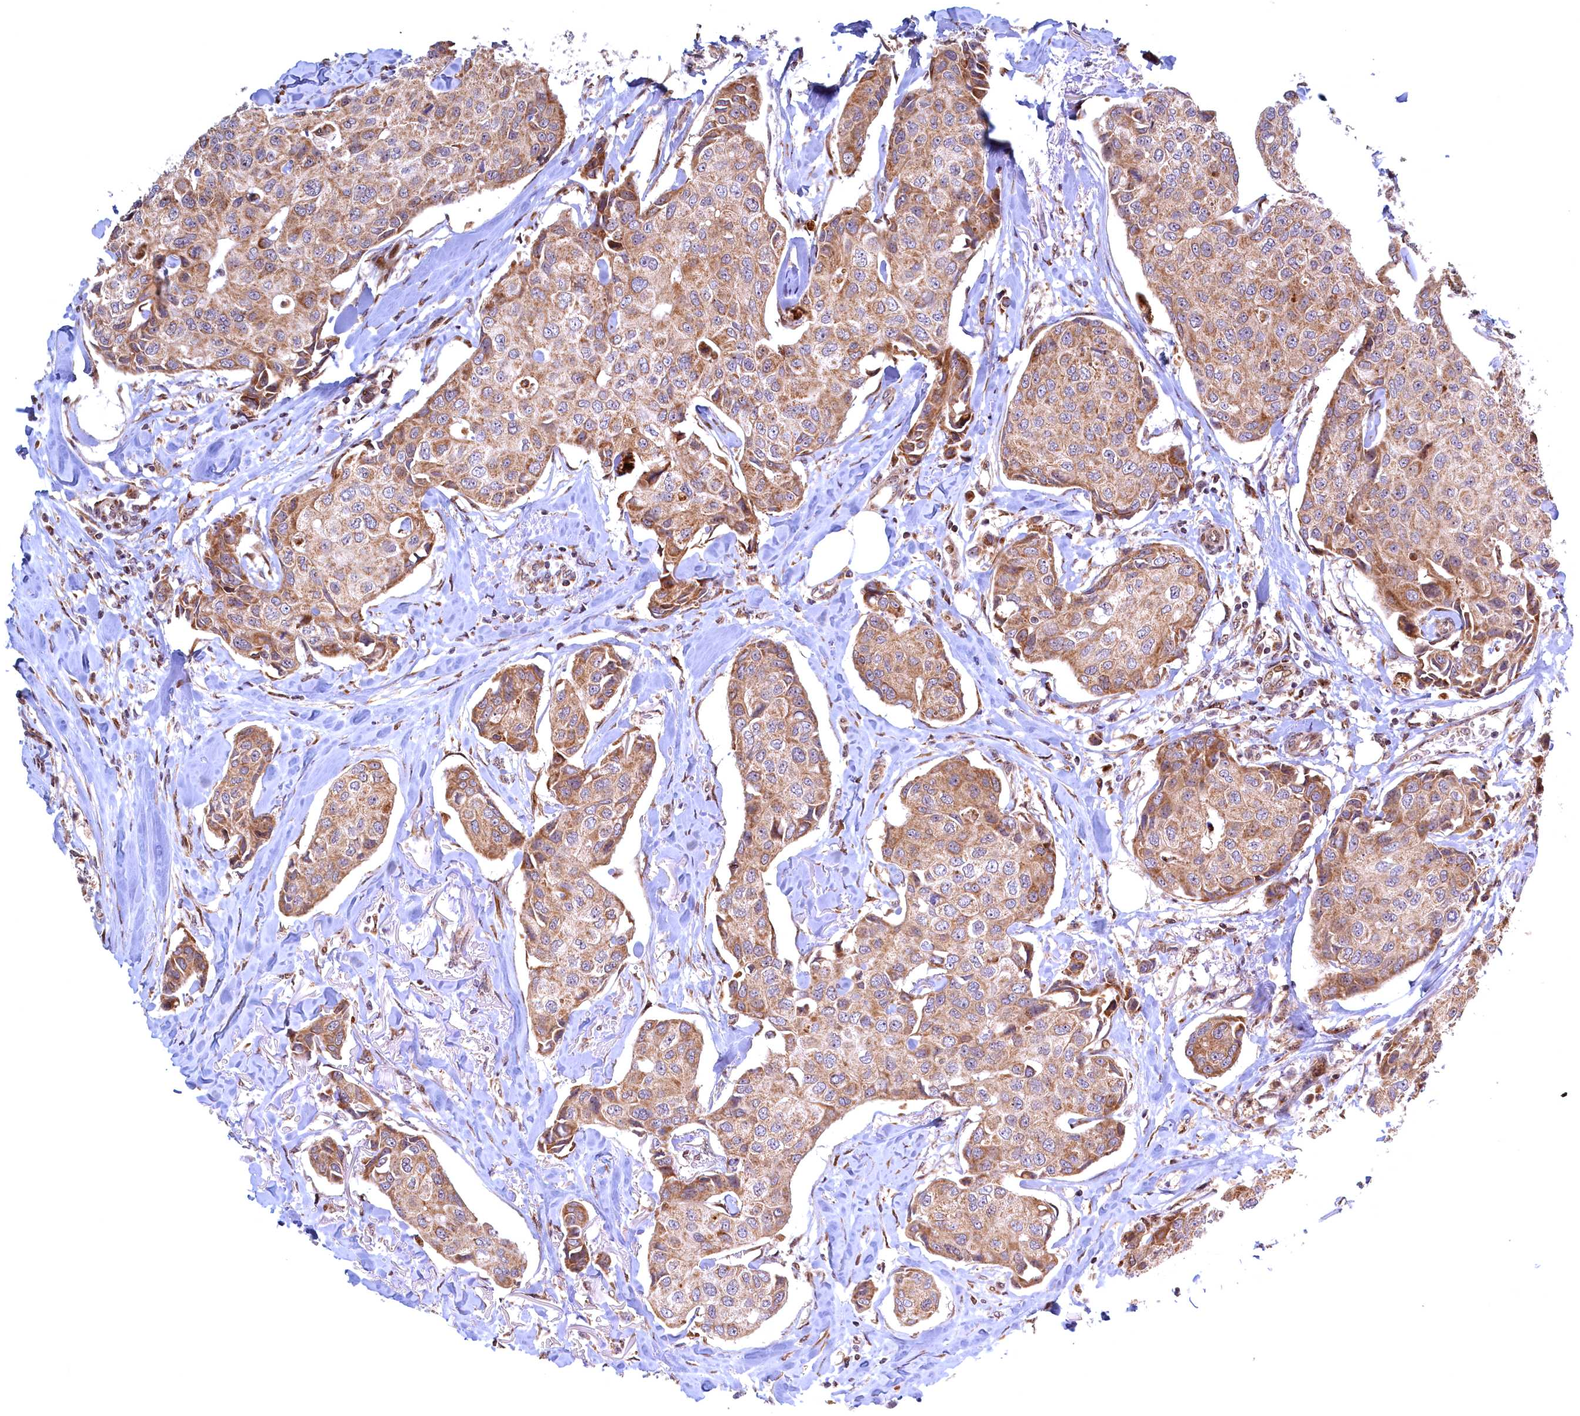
{"staining": {"intensity": "moderate", "quantity": ">75%", "location": "cytoplasmic/membranous"}, "tissue": "breast cancer", "cell_type": "Tumor cells", "image_type": "cancer", "snomed": [{"axis": "morphology", "description": "Duct carcinoma"}, {"axis": "topography", "description": "Breast"}], "caption": "Immunohistochemistry (DAB) staining of human breast cancer (intraductal carcinoma) reveals moderate cytoplasmic/membranous protein expression in about >75% of tumor cells.", "gene": "PLA2G10", "patient": {"sex": "female", "age": 80}}